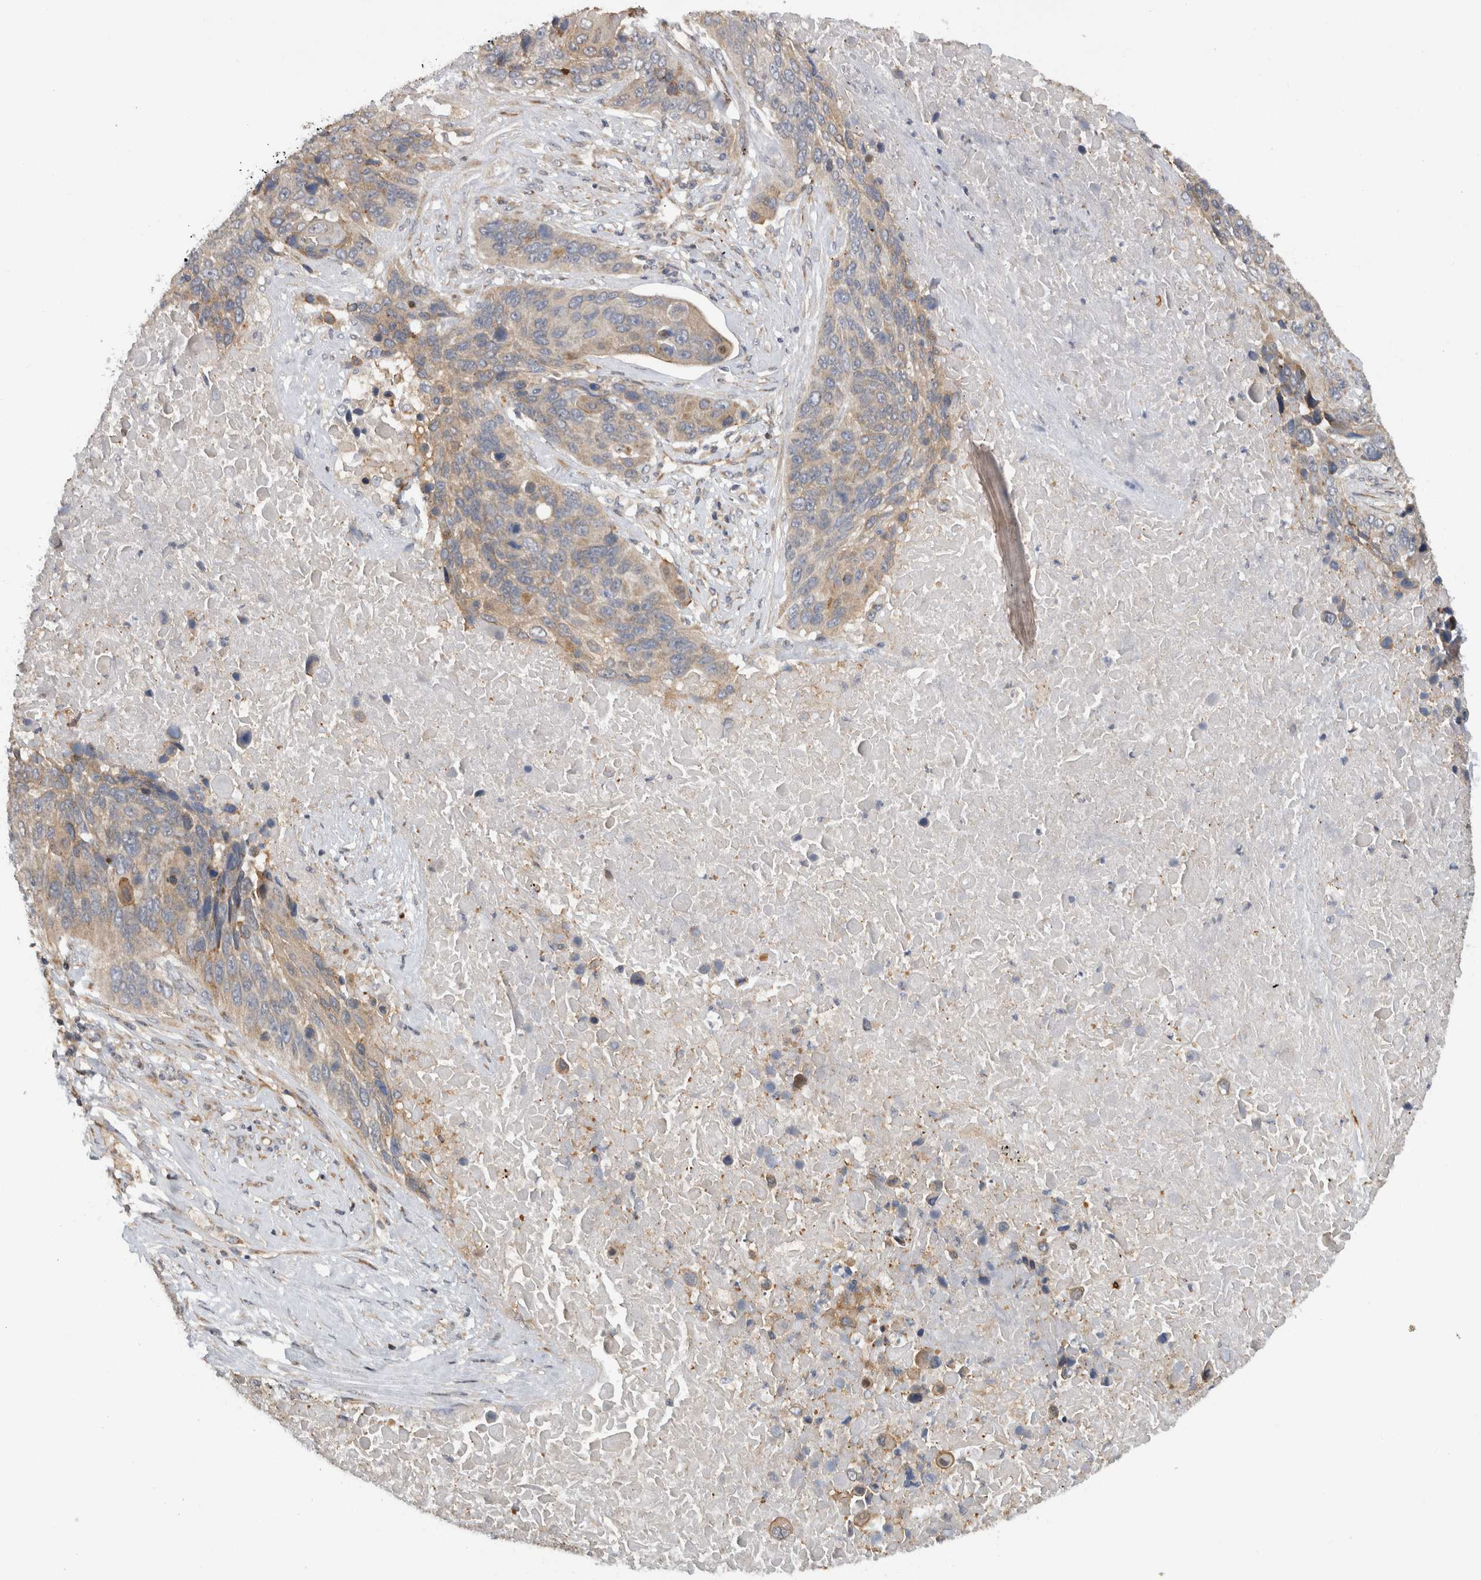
{"staining": {"intensity": "moderate", "quantity": "<25%", "location": "cytoplasmic/membranous"}, "tissue": "lung cancer", "cell_type": "Tumor cells", "image_type": "cancer", "snomed": [{"axis": "morphology", "description": "Squamous cell carcinoma, NOS"}, {"axis": "topography", "description": "Lung"}], "caption": "There is low levels of moderate cytoplasmic/membranous positivity in tumor cells of squamous cell carcinoma (lung), as demonstrated by immunohistochemical staining (brown color).", "gene": "PARP6", "patient": {"sex": "male", "age": 66}}